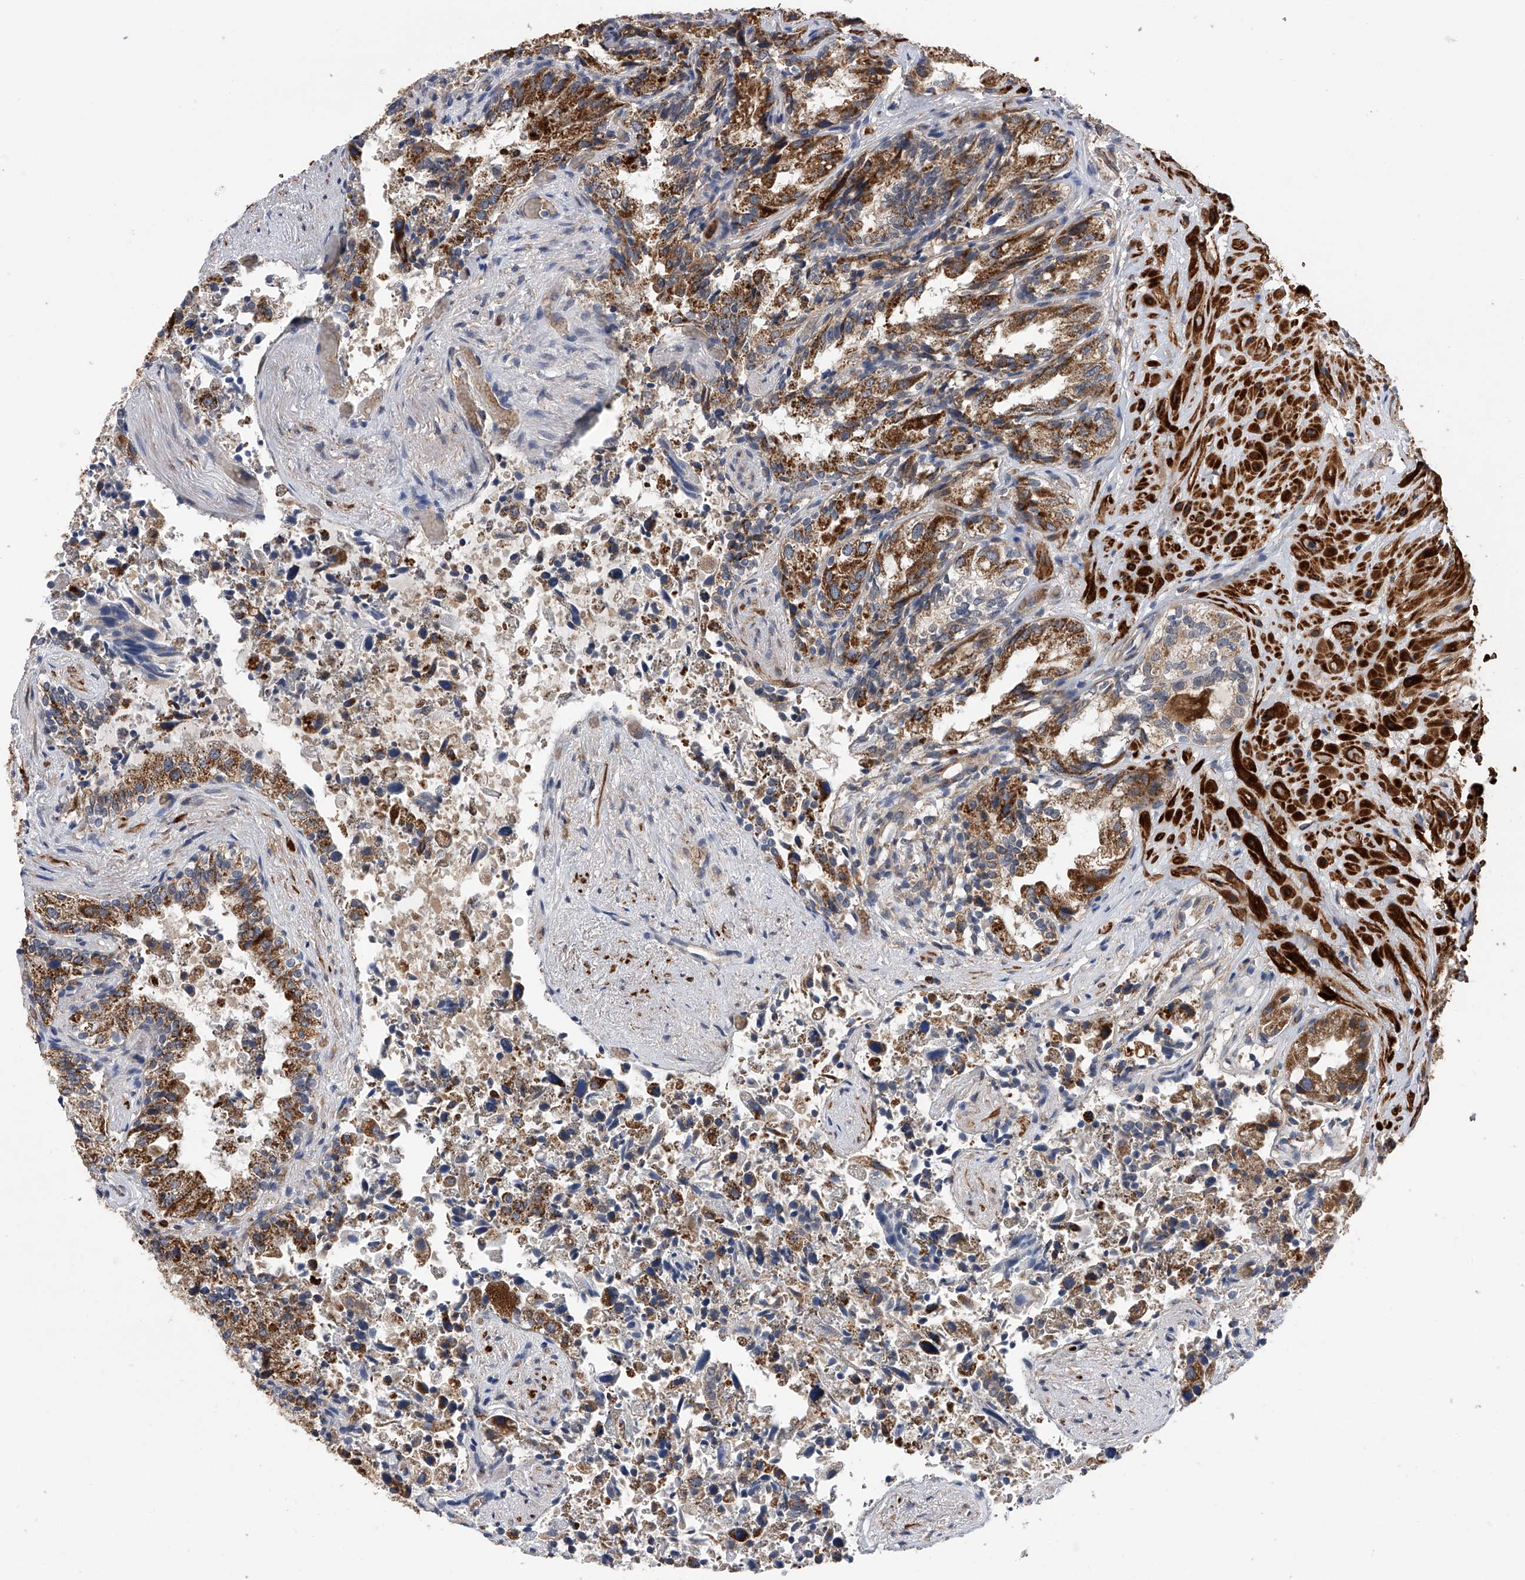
{"staining": {"intensity": "moderate", "quantity": ">75%", "location": "cytoplasmic/membranous"}, "tissue": "seminal vesicle", "cell_type": "Glandular cells", "image_type": "normal", "snomed": [{"axis": "morphology", "description": "Normal tissue, NOS"}, {"axis": "topography", "description": "Seminal veicle"}, {"axis": "topography", "description": "Peripheral nerve tissue"}], "caption": "IHC (DAB) staining of benign human seminal vesicle demonstrates moderate cytoplasmic/membranous protein staining in approximately >75% of glandular cells.", "gene": "SPOCK1", "patient": {"sex": "male", "age": 63}}